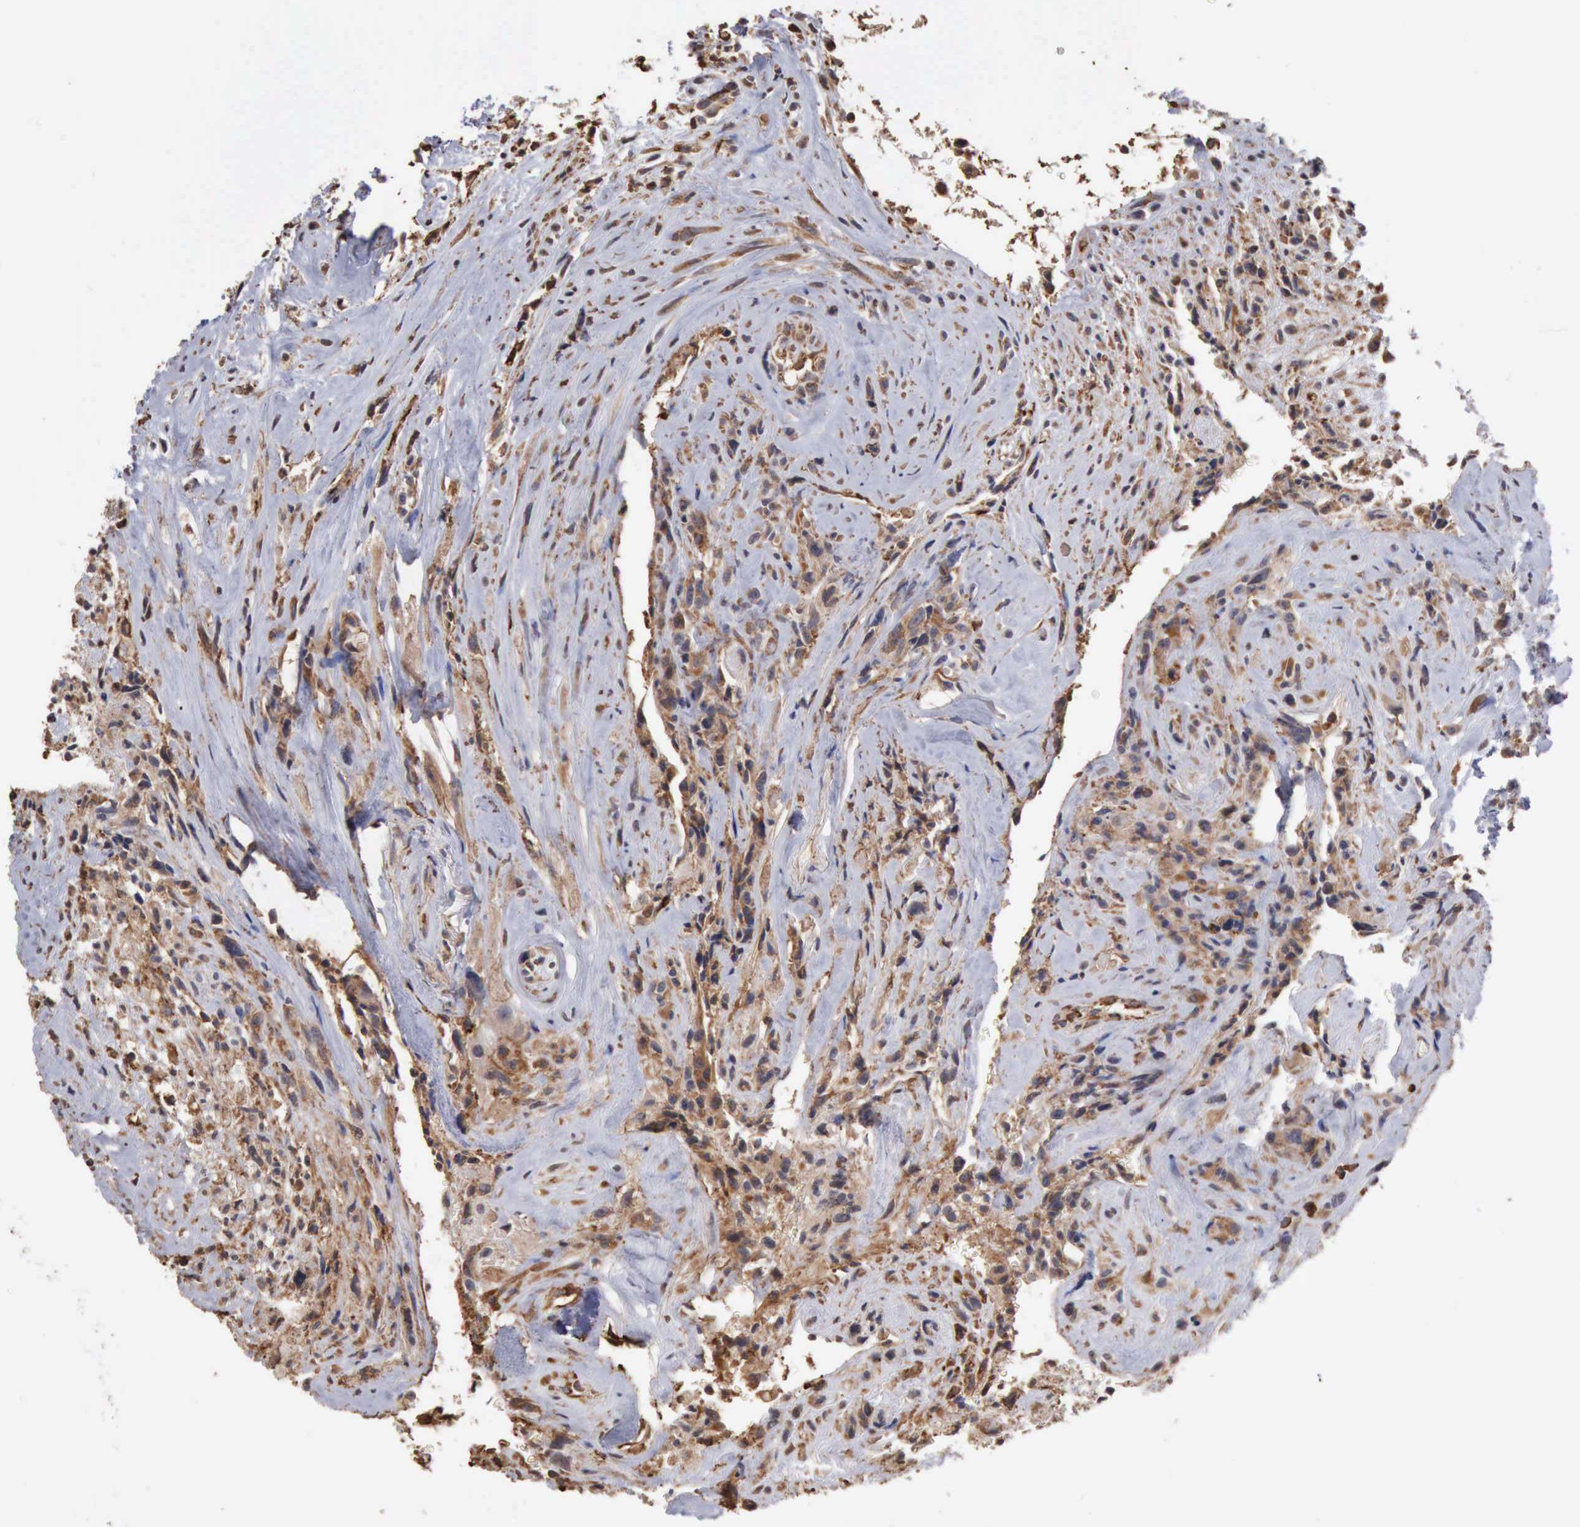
{"staining": {"intensity": "weak", "quantity": "<25%", "location": "cytoplasmic/membranous"}, "tissue": "glioma", "cell_type": "Tumor cells", "image_type": "cancer", "snomed": [{"axis": "morphology", "description": "Glioma, malignant, High grade"}, {"axis": "topography", "description": "Brain"}], "caption": "High power microscopy image of an immunohistochemistry (IHC) histopathology image of malignant glioma (high-grade), revealing no significant positivity in tumor cells.", "gene": "GPR101", "patient": {"sex": "male", "age": 48}}